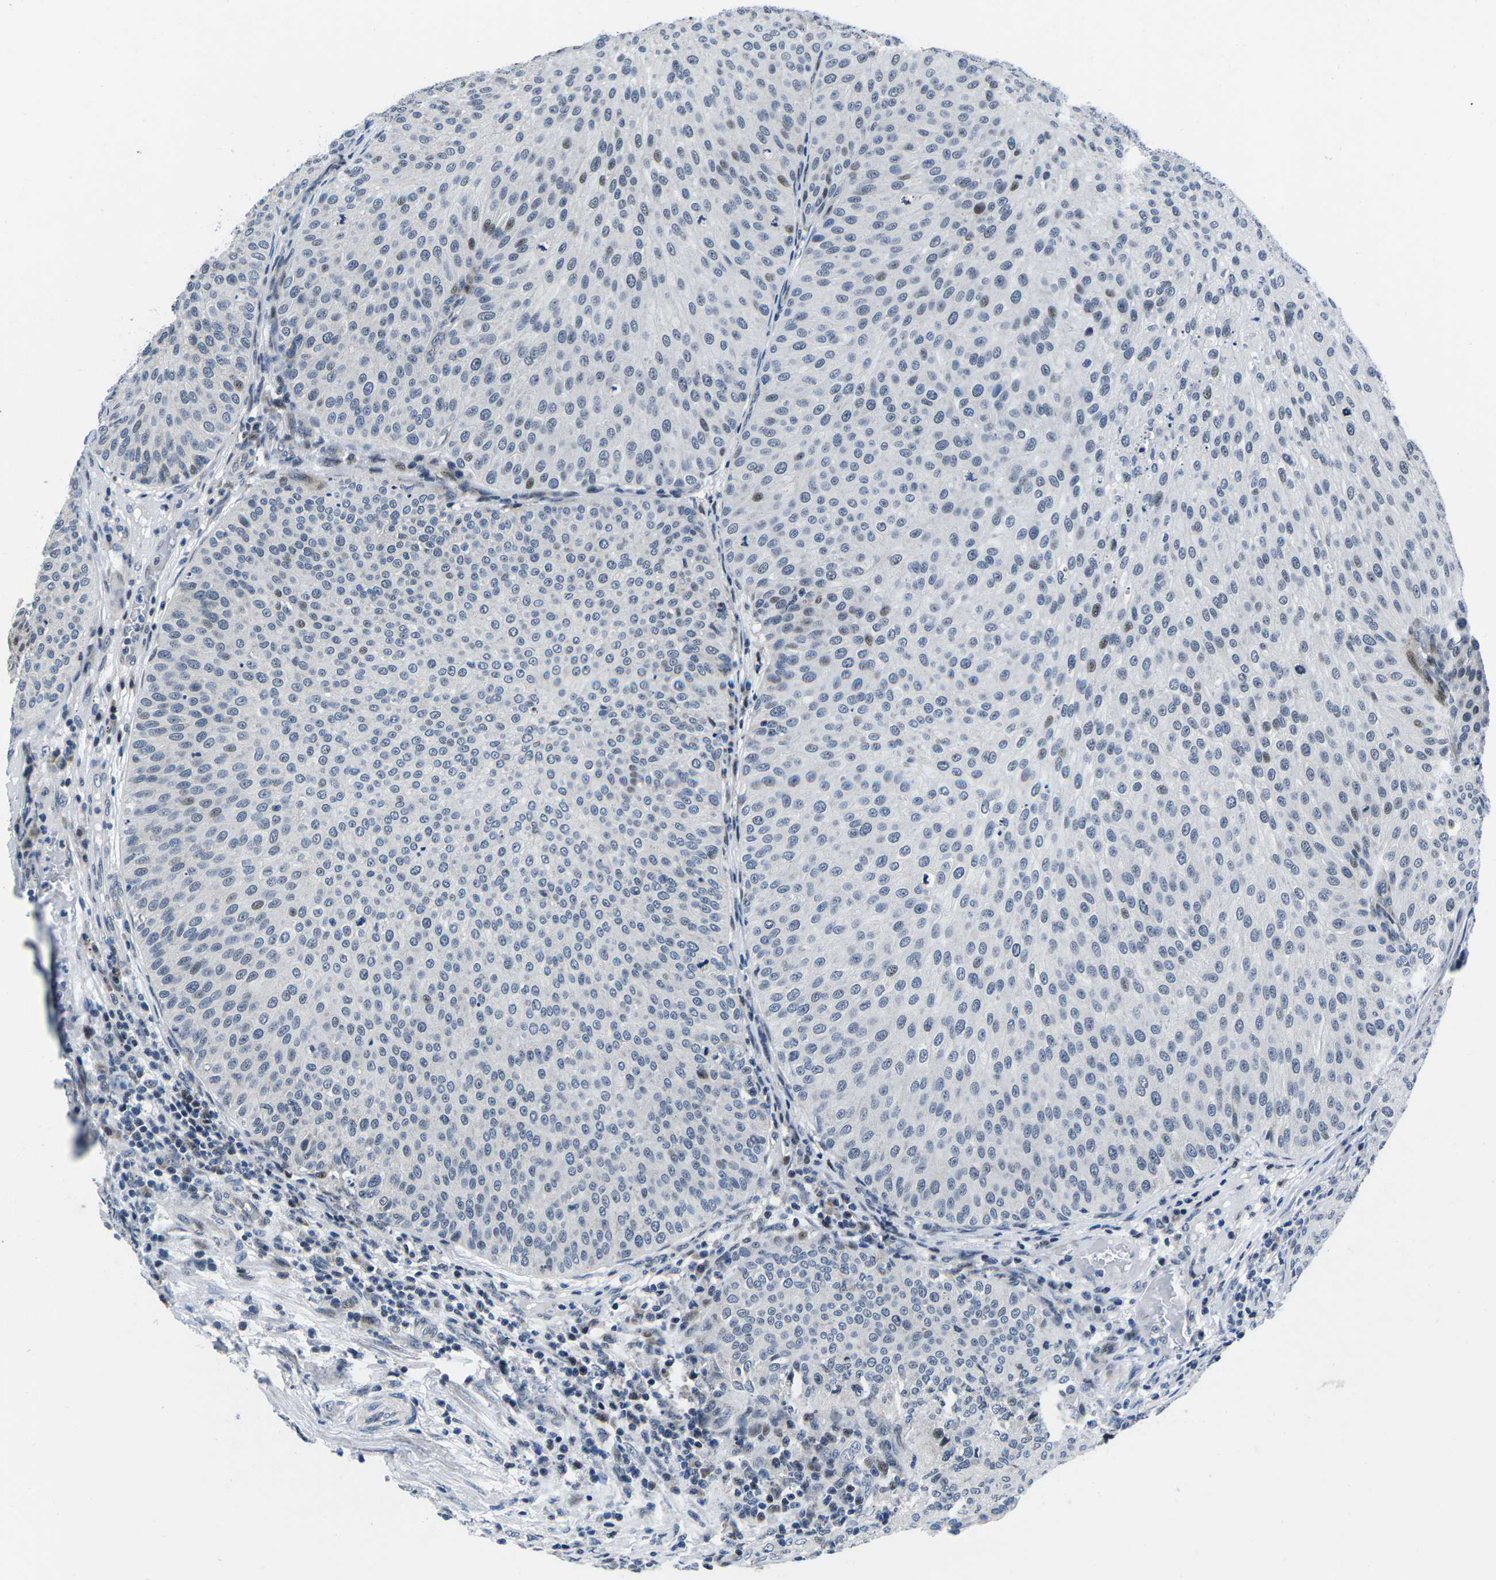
{"staining": {"intensity": "negative", "quantity": "none", "location": "none"}, "tissue": "urothelial cancer", "cell_type": "Tumor cells", "image_type": "cancer", "snomed": [{"axis": "morphology", "description": "Urothelial carcinoma, Low grade"}, {"axis": "topography", "description": "Smooth muscle"}, {"axis": "topography", "description": "Urinary bladder"}], "caption": "Immunohistochemistry (IHC) image of urothelial cancer stained for a protein (brown), which demonstrates no expression in tumor cells.", "gene": "CDC73", "patient": {"sex": "male", "age": 60}}